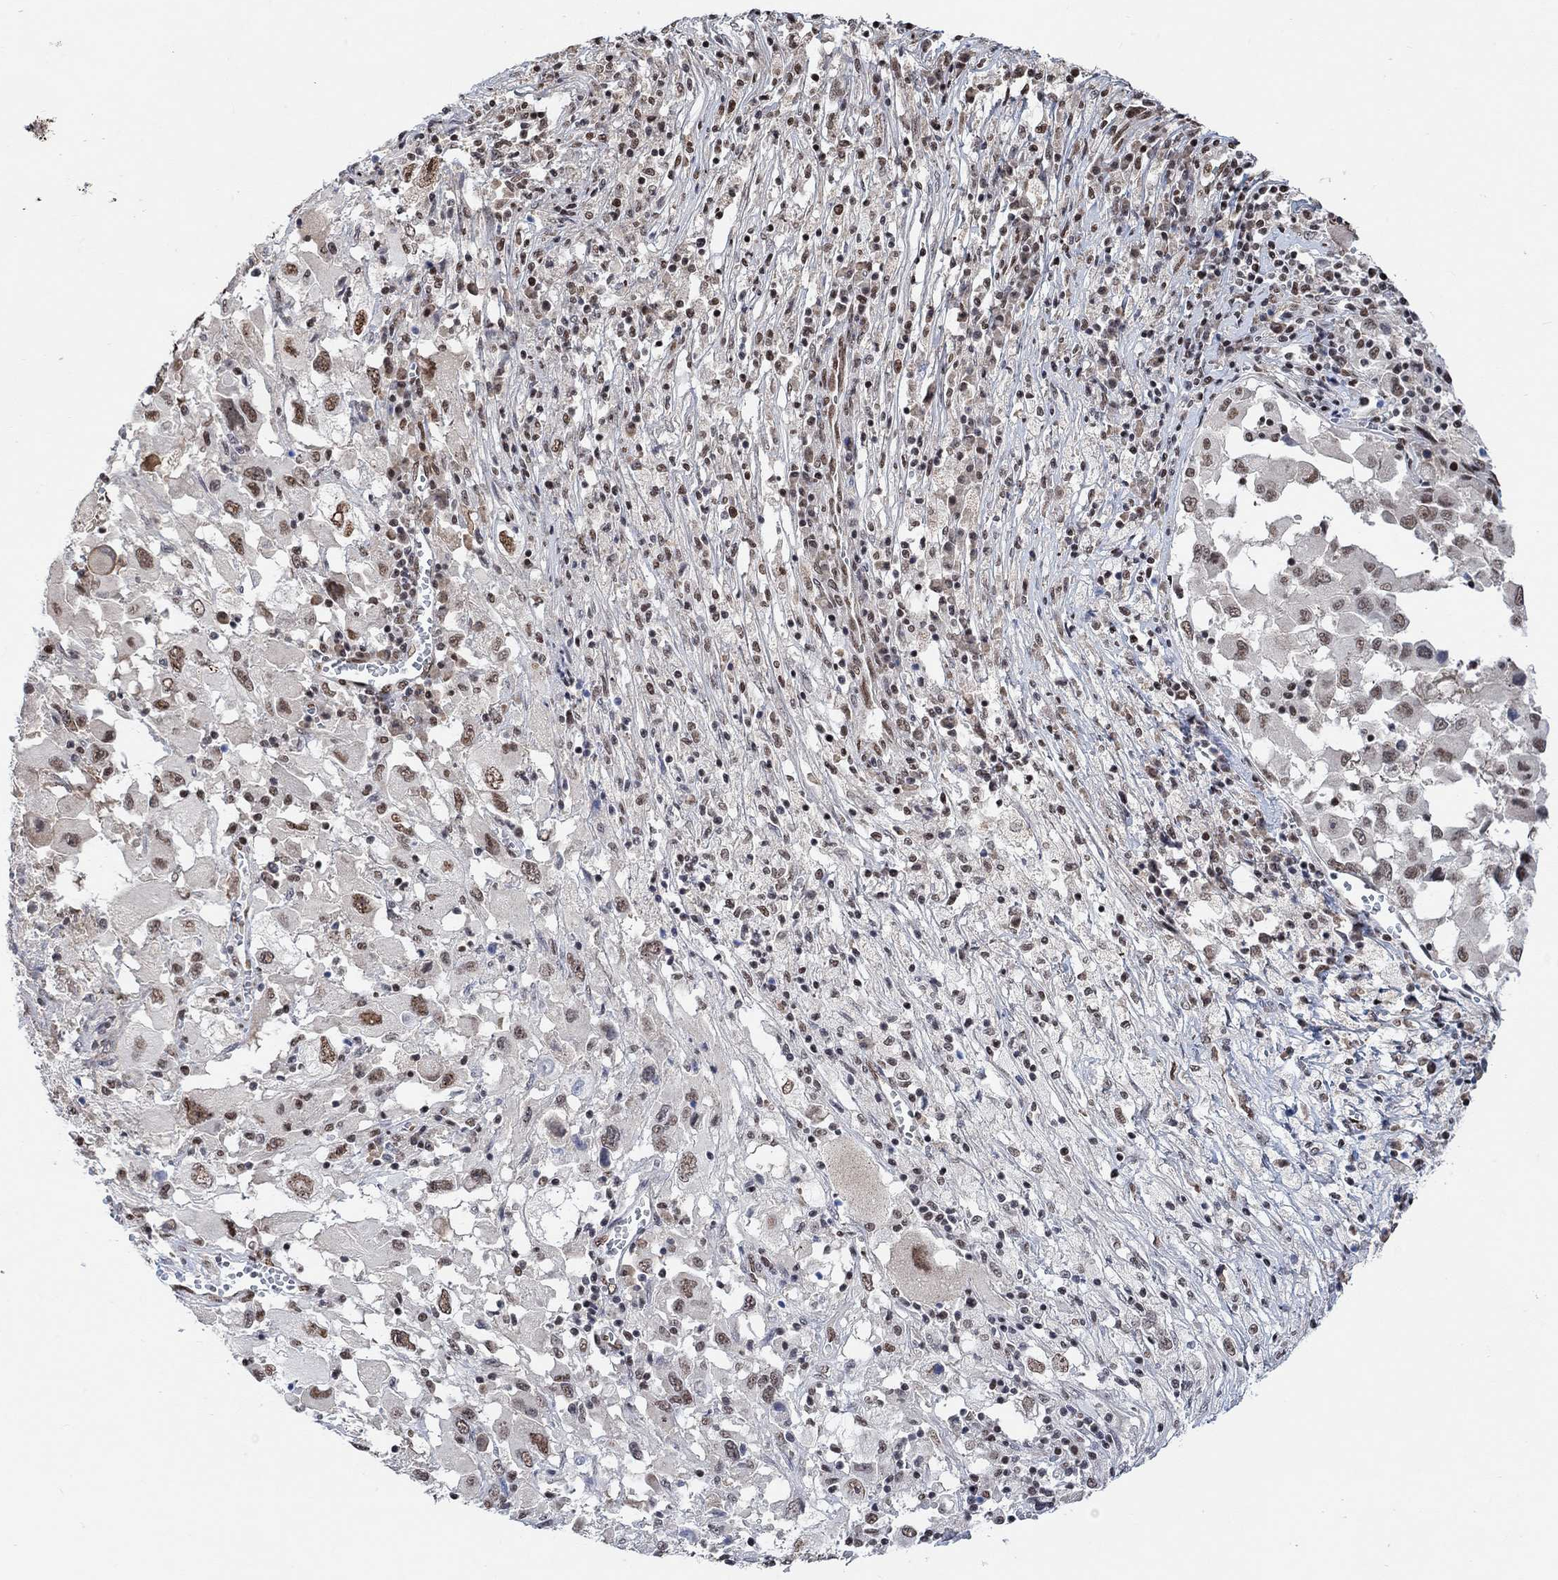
{"staining": {"intensity": "moderate", "quantity": "25%-75%", "location": "nuclear"}, "tissue": "melanoma", "cell_type": "Tumor cells", "image_type": "cancer", "snomed": [{"axis": "morphology", "description": "Malignant melanoma, Metastatic site"}, {"axis": "topography", "description": "Soft tissue"}], "caption": "Protein staining by IHC reveals moderate nuclear positivity in about 25%-75% of tumor cells in malignant melanoma (metastatic site). The protein is stained brown, and the nuclei are stained in blue (DAB IHC with brightfield microscopy, high magnification).", "gene": "USP39", "patient": {"sex": "male", "age": 50}}